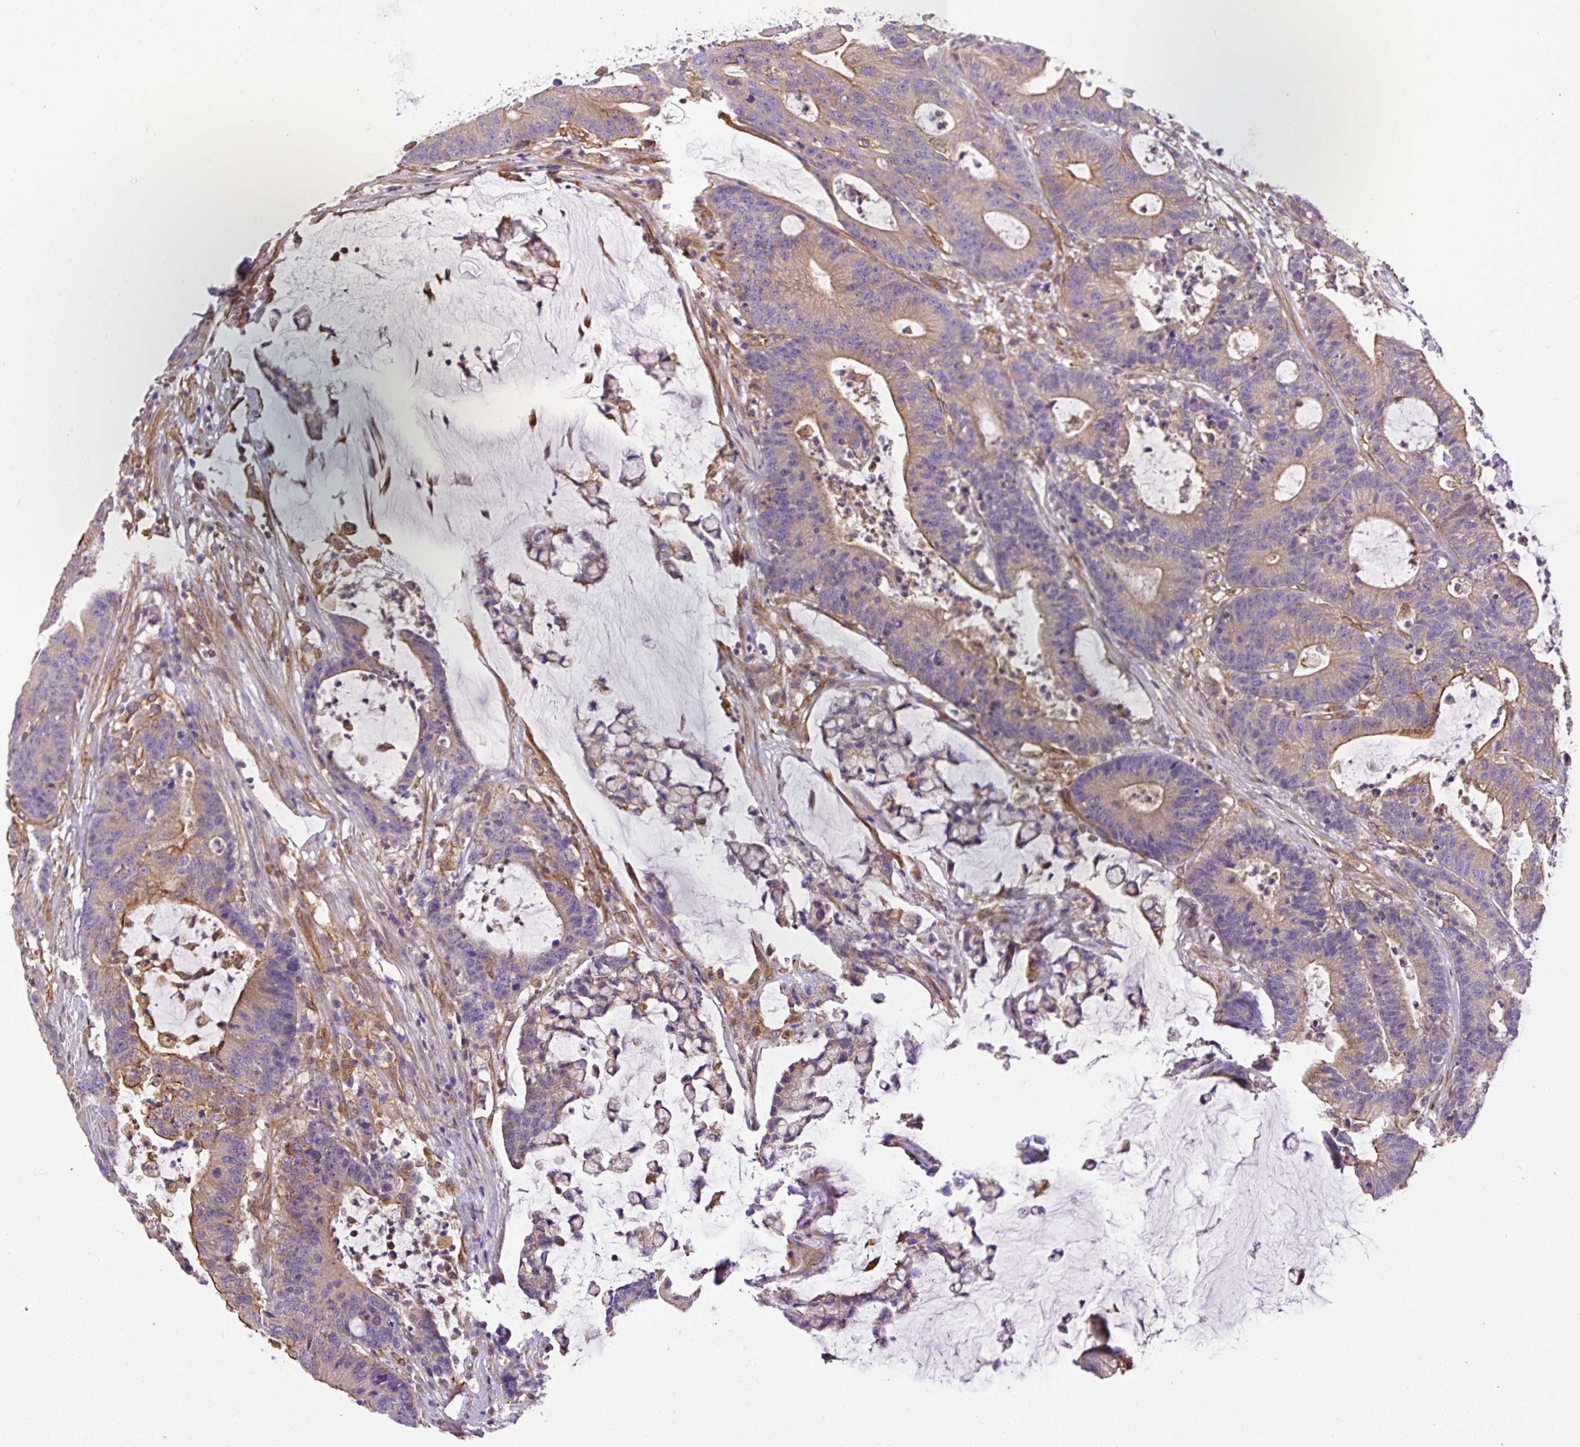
{"staining": {"intensity": "moderate", "quantity": "25%-75%", "location": "cytoplasmic/membranous"}, "tissue": "colorectal cancer", "cell_type": "Tumor cells", "image_type": "cancer", "snomed": [{"axis": "morphology", "description": "Adenocarcinoma, NOS"}, {"axis": "topography", "description": "Colon"}], "caption": "Tumor cells exhibit medium levels of moderate cytoplasmic/membranous expression in about 25%-75% of cells in human colorectal cancer.", "gene": "DCTN1", "patient": {"sex": "female", "age": 84}}